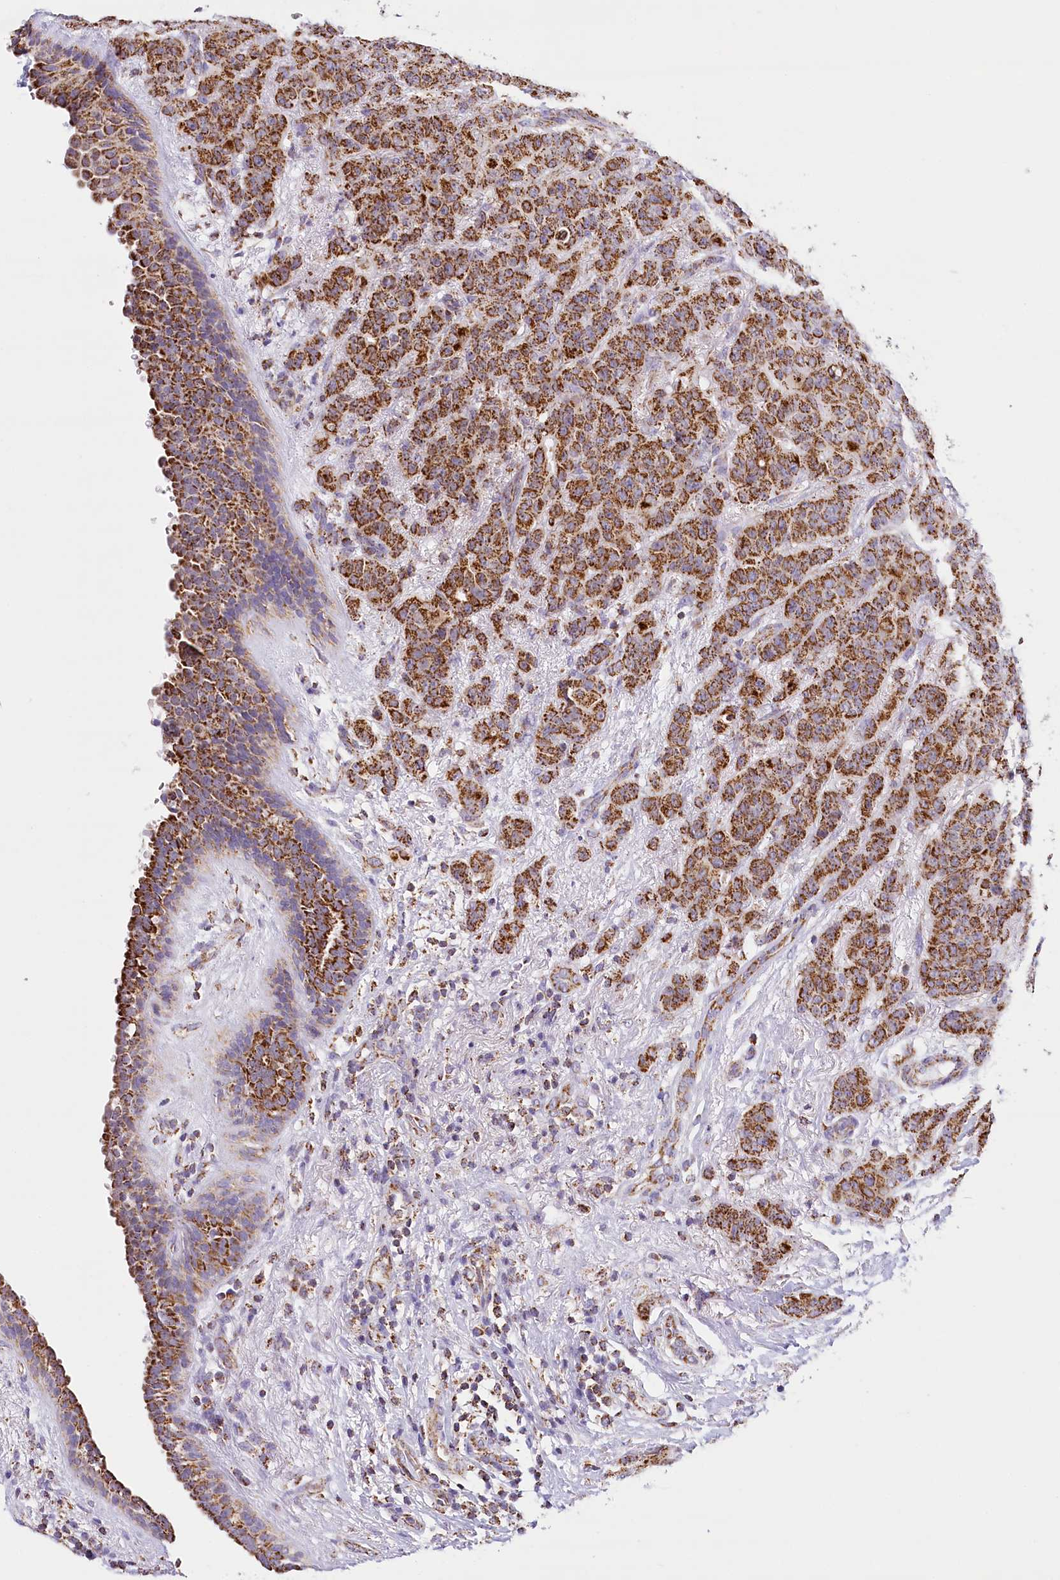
{"staining": {"intensity": "strong", "quantity": ">75%", "location": "cytoplasmic/membranous"}, "tissue": "breast cancer", "cell_type": "Tumor cells", "image_type": "cancer", "snomed": [{"axis": "morphology", "description": "Duct carcinoma"}, {"axis": "topography", "description": "Breast"}], "caption": "The image displays a brown stain indicating the presence of a protein in the cytoplasmic/membranous of tumor cells in breast invasive ductal carcinoma.", "gene": "LSS", "patient": {"sex": "female", "age": 40}}